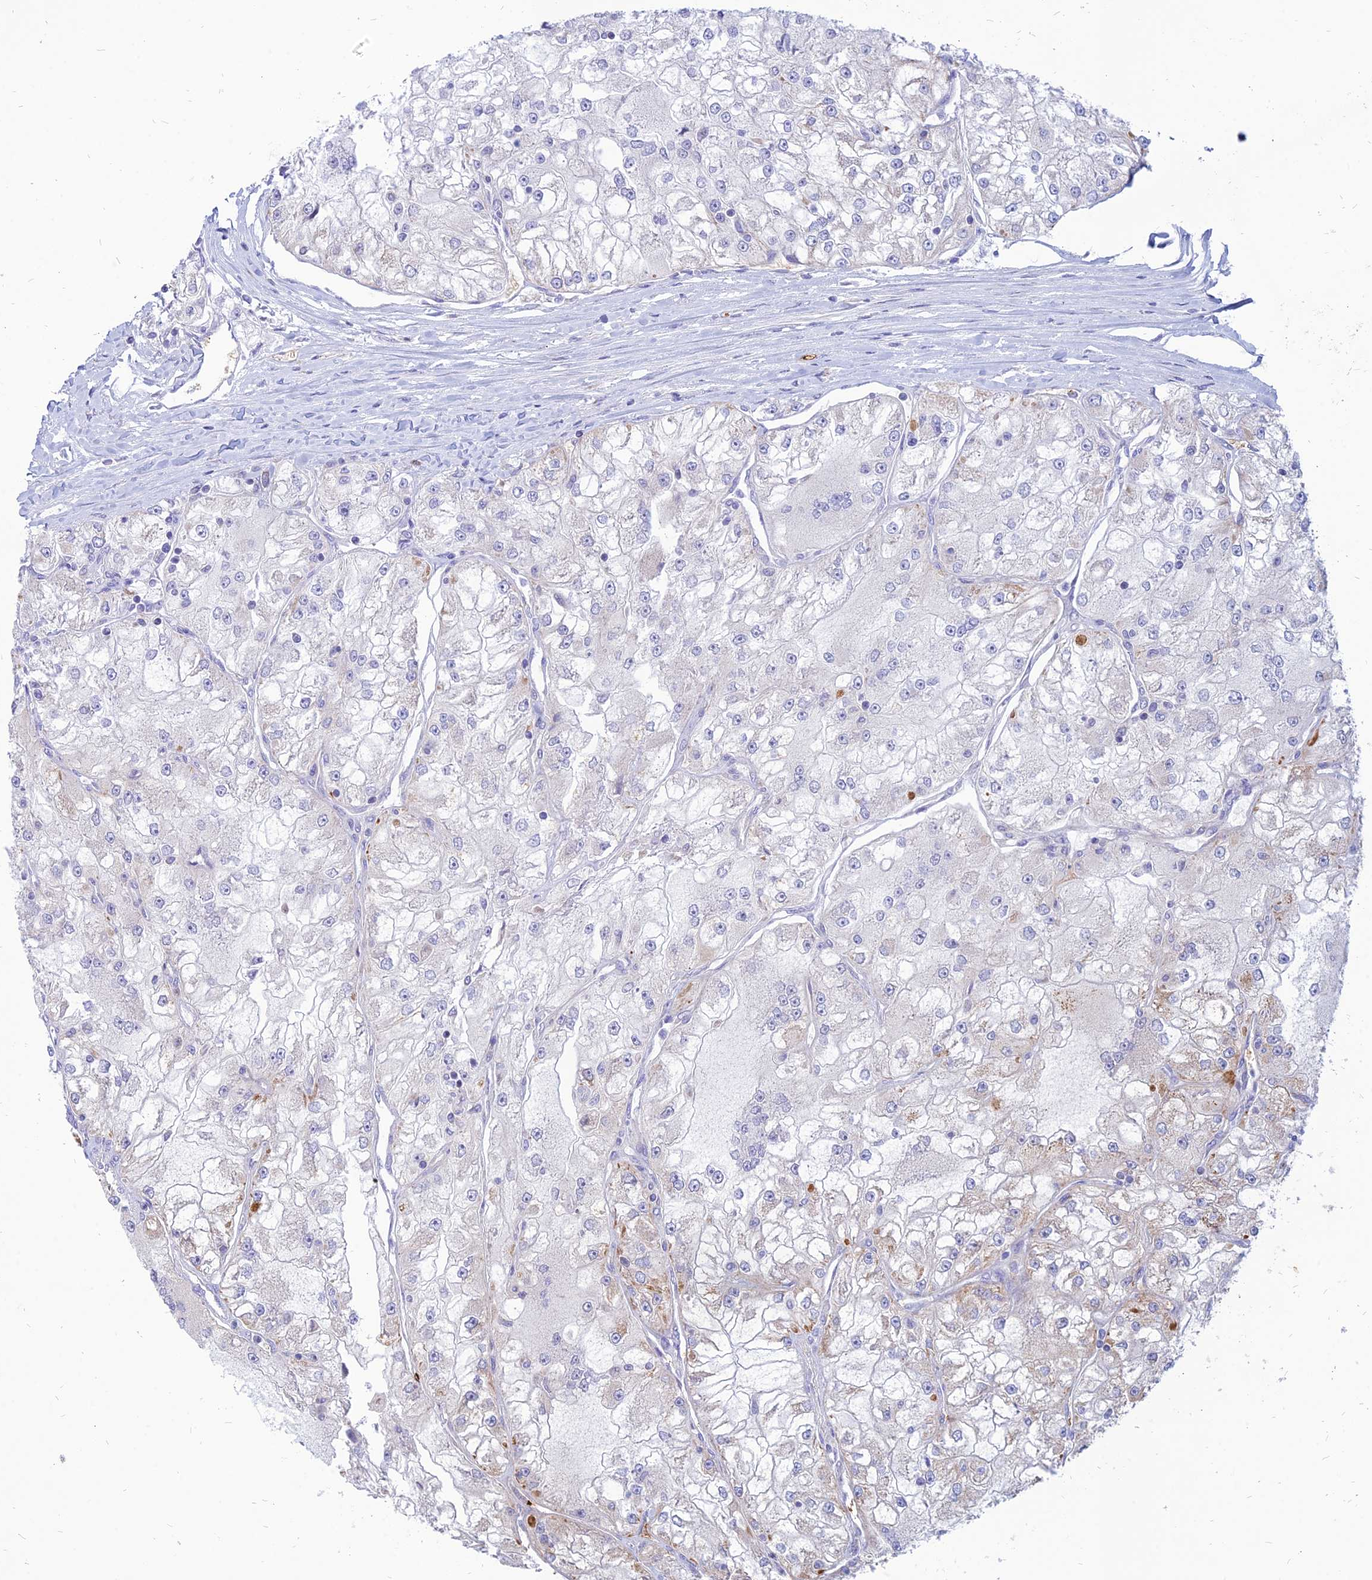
{"staining": {"intensity": "negative", "quantity": "none", "location": "none"}, "tissue": "renal cancer", "cell_type": "Tumor cells", "image_type": "cancer", "snomed": [{"axis": "morphology", "description": "Adenocarcinoma, NOS"}, {"axis": "topography", "description": "Kidney"}], "caption": "This micrograph is of renal cancer (adenocarcinoma) stained with immunohistochemistry to label a protein in brown with the nuclei are counter-stained blue. There is no positivity in tumor cells.", "gene": "HHAT", "patient": {"sex": "female", "age": 72}}